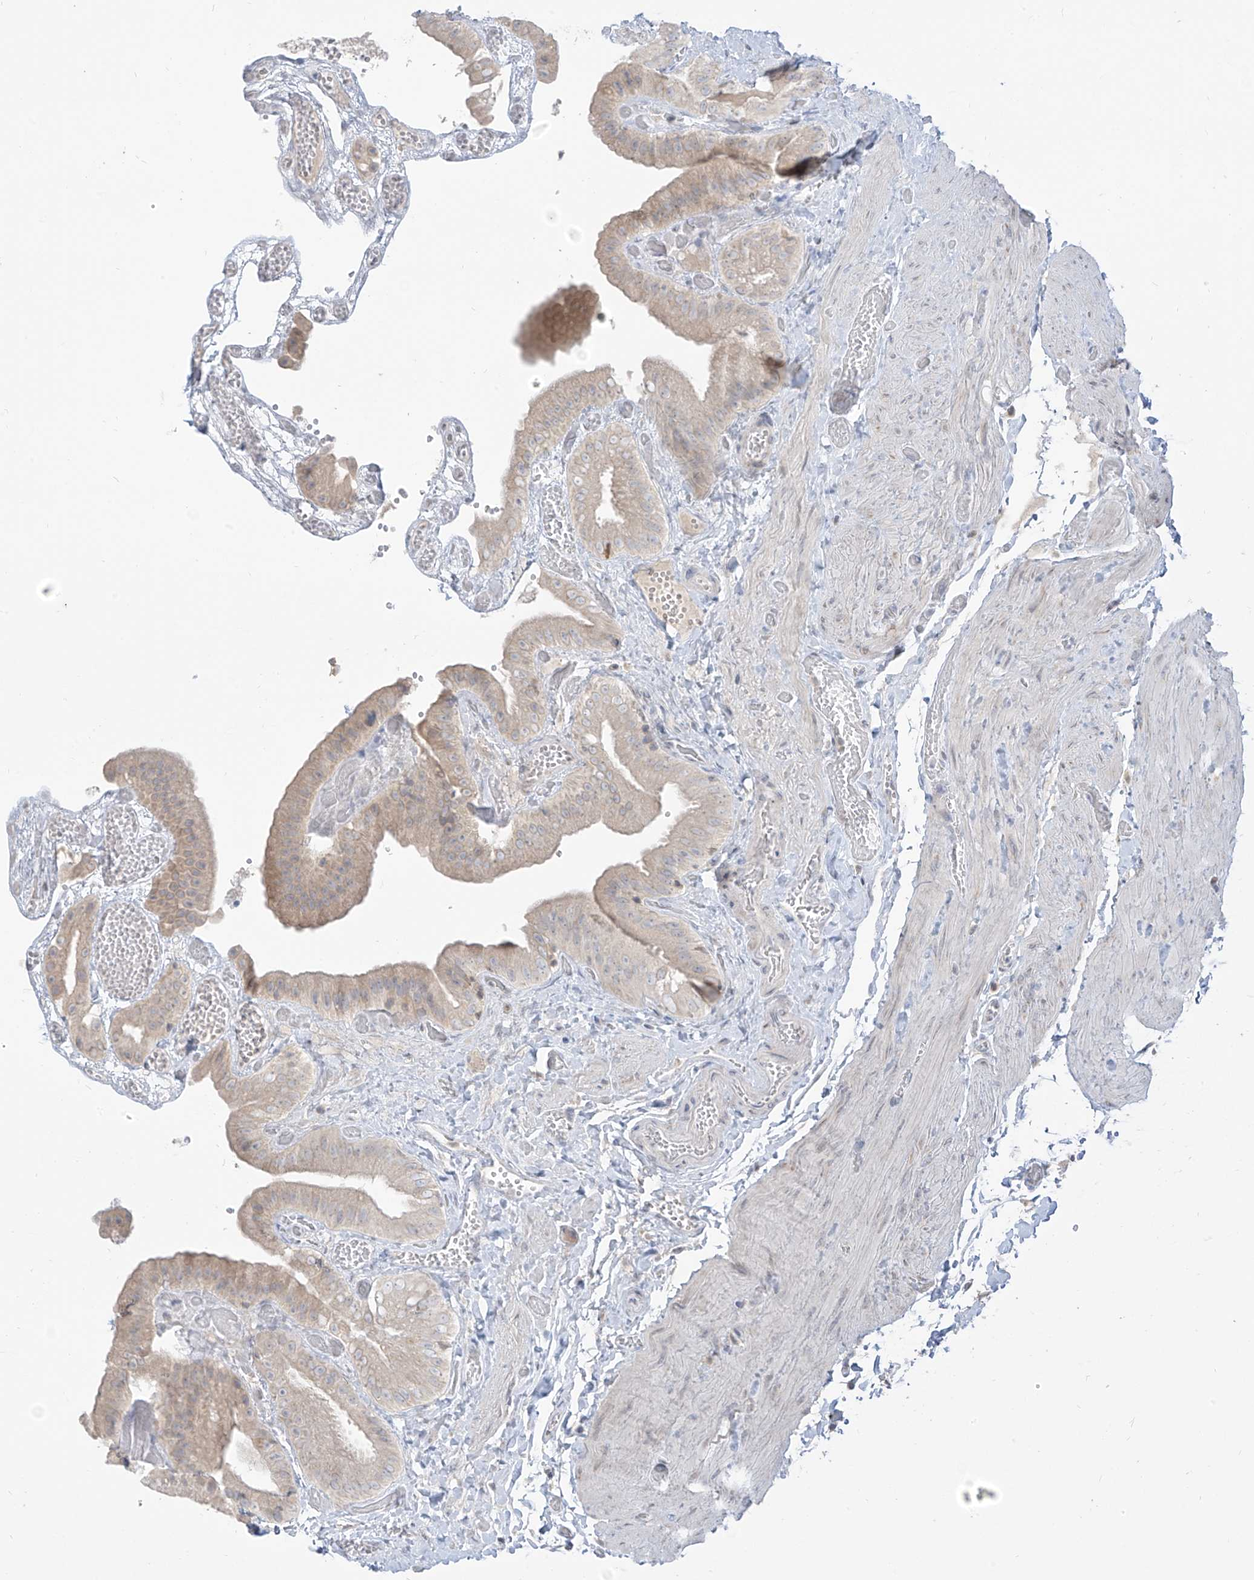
{"staining": {"intensity": "weak", "quantity": "<25%", "location": "cytoplasmic/membranous"}, "tissue": "gallbladder", "cell_type": "Glandular cells", "image_type": "normal", "snomed": [{"axis": "morphology", "description": "Normal tissue, NOS"}, {"axis": "topography", "description": "Gallbladder"}], "caption": "Glandular cells show no significant protein positivity in benign gallbladder.", "gene": "C2orf42", "patient": {"sex": "female", "age": 64}}